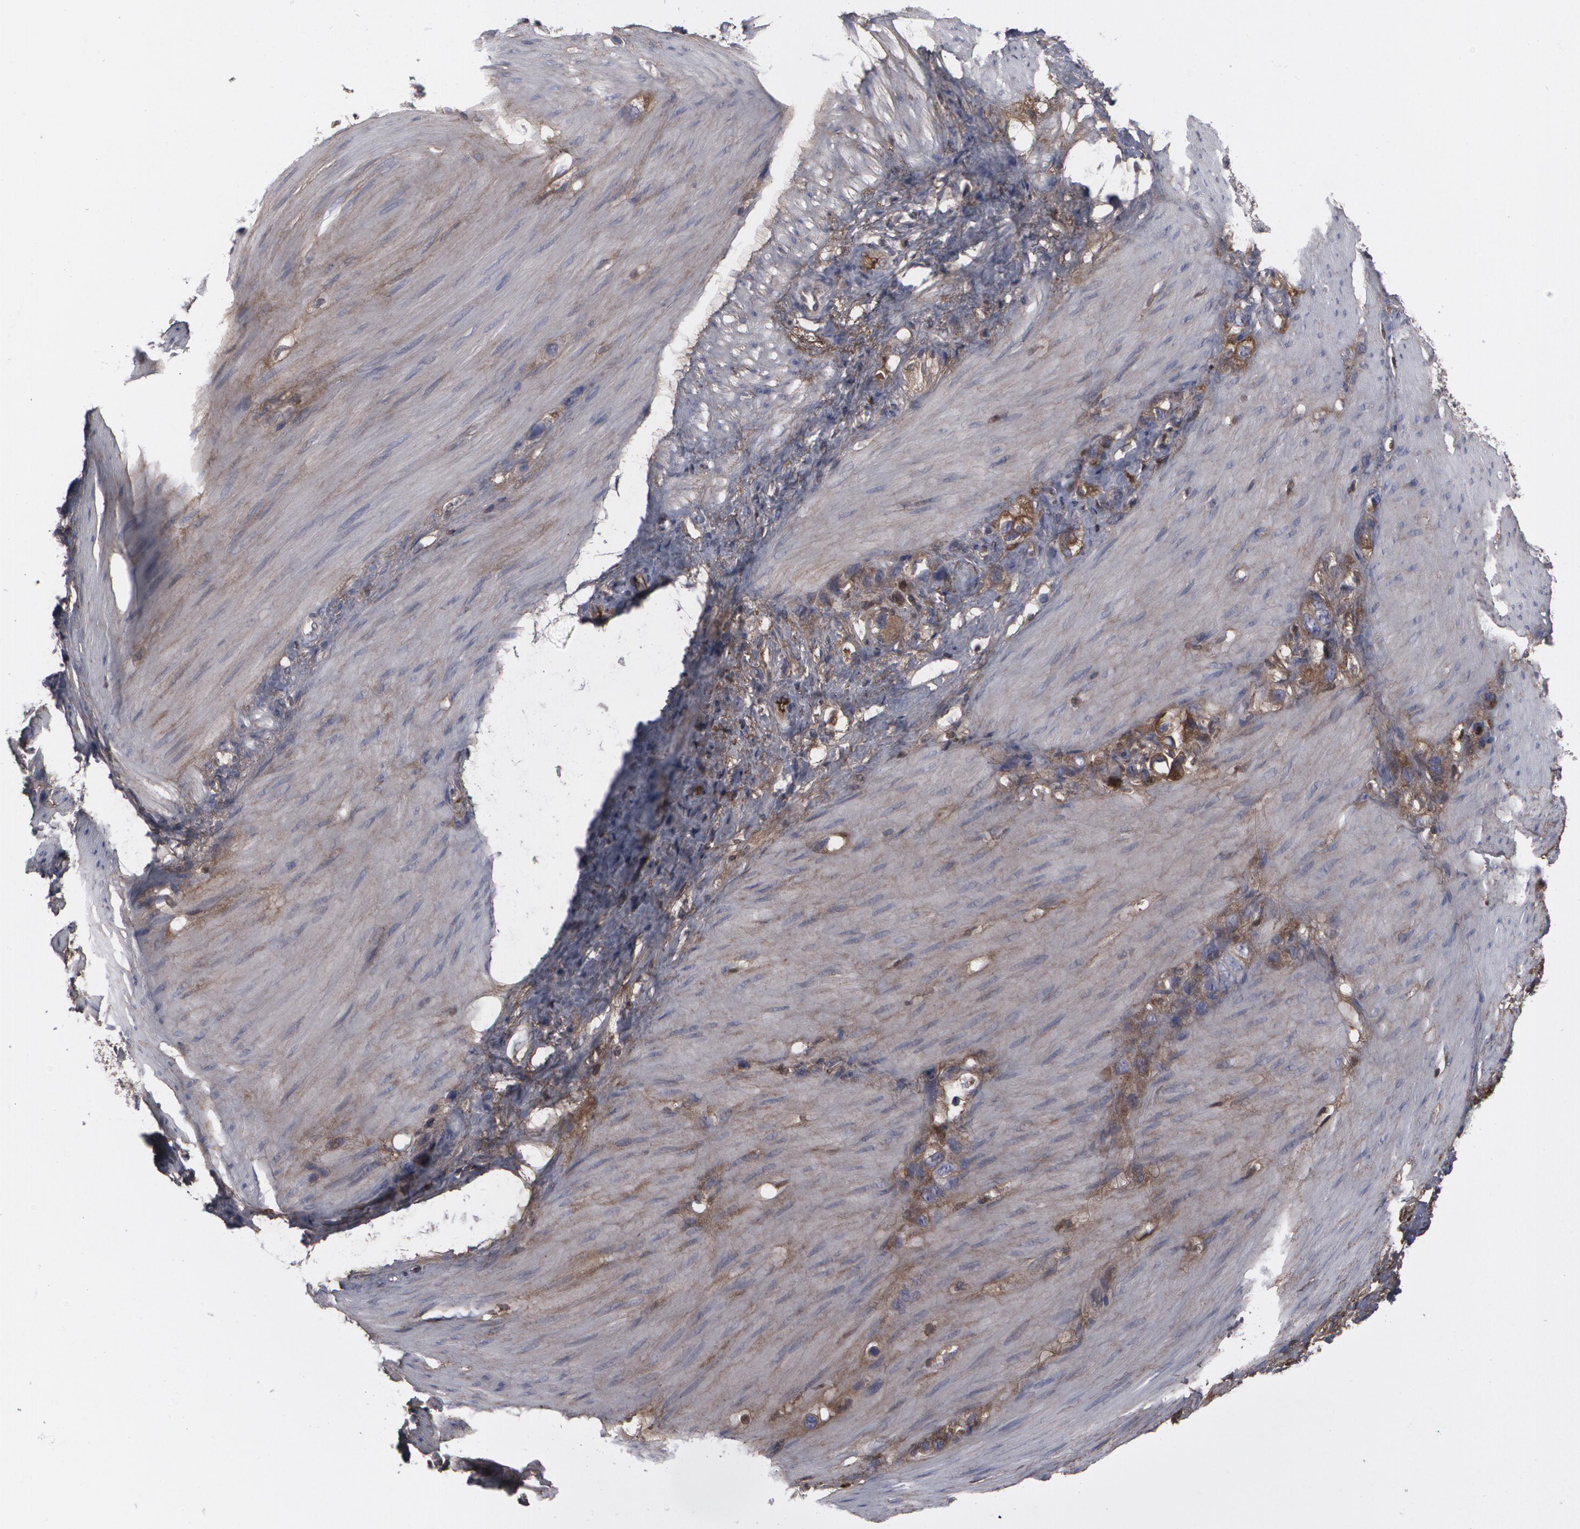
{"staining": {"intensity": "weak", "quantity": "25%-75%", "location": "cytoplasmic/membranous"}, "tissue": "stomach cancer", "cell_type": "Tumor cells", "image_type": "cancer", "snomed": [{"axis": "morphology", "description": "Normal tissue, NOS"}, {"axis": "morphology", "description": "Adenocarcinoma, NOS"}, {"axis": "morphology", "description": "Adenocarcinoma, High grade"}, {"axis": "topography", "description": "Stomach, upper"}, {"axis": "topography", "description": "Stomach"}], "caption": "Stomach cancer (adenocarcinoma) stained with DAB (3,3'-diaminobenzidine) immunohistochemistry demonstrates low levels of weak cytoplasmic/membranous staining in about 25%-75% of tumor cells. (DAB = brown stain, brightfield microscopy at high magnification).", "gene": "LRG1", "patient": {"sex": "female", "age": 65}}